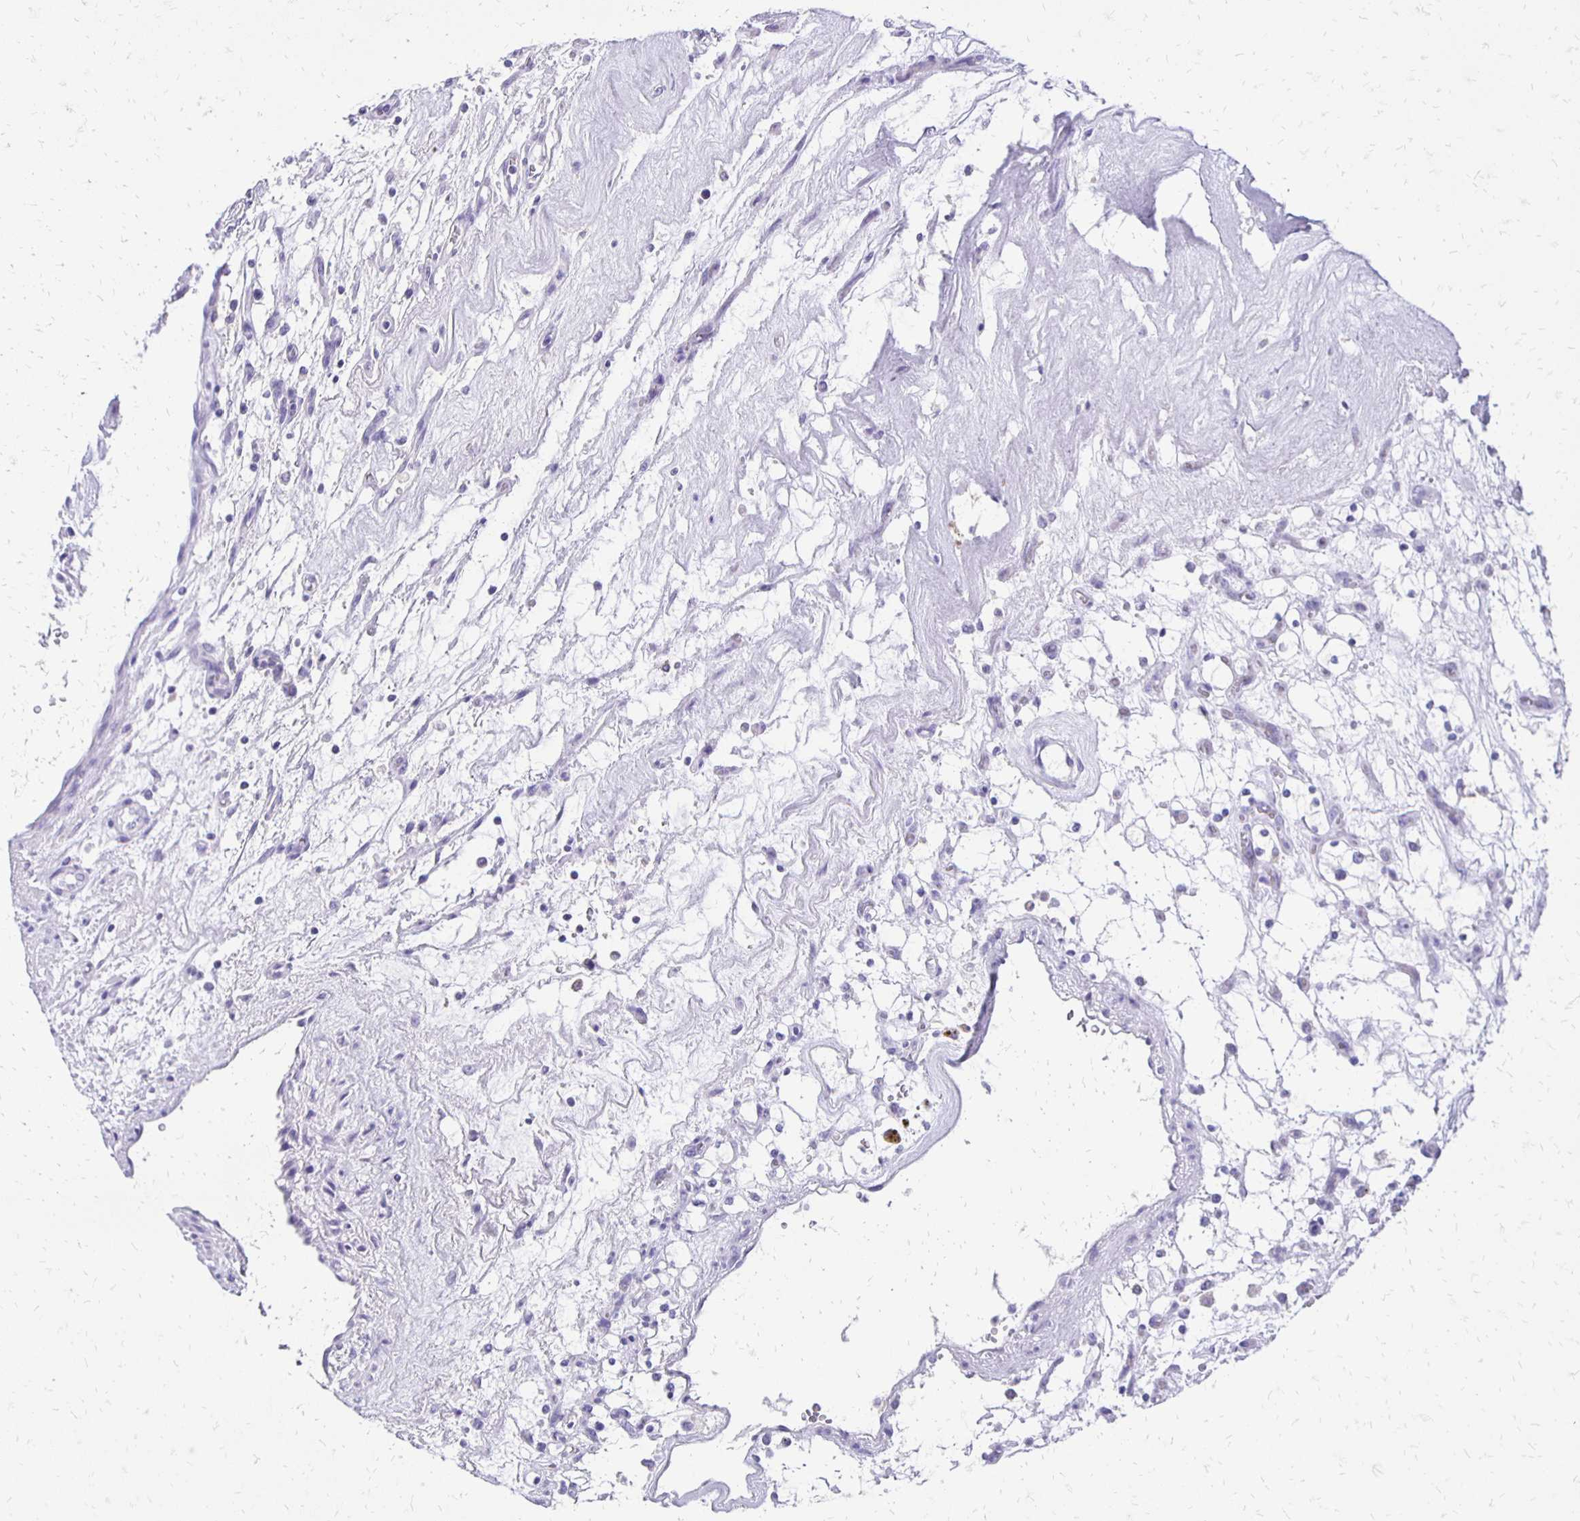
{"staining": {"intensity": "negative", "quantity": "none", "location": "none"}, "tissue": "renal cancer", "cell_type": "Tumor cells", "image_type": "cancer", "snomed": [{"axis": "morphology", "description": "Adenocarcinoma, NOS"}, {"axis": "topography", "description": "Kidney"}], "caption": "Protein analysis of adenocarcinoma (renal) shows no significant staining in tumor cells. Nuclei are stained in blue.", "gene": "ANKRD45", "patient": {"sex": "female", "age": 69}}